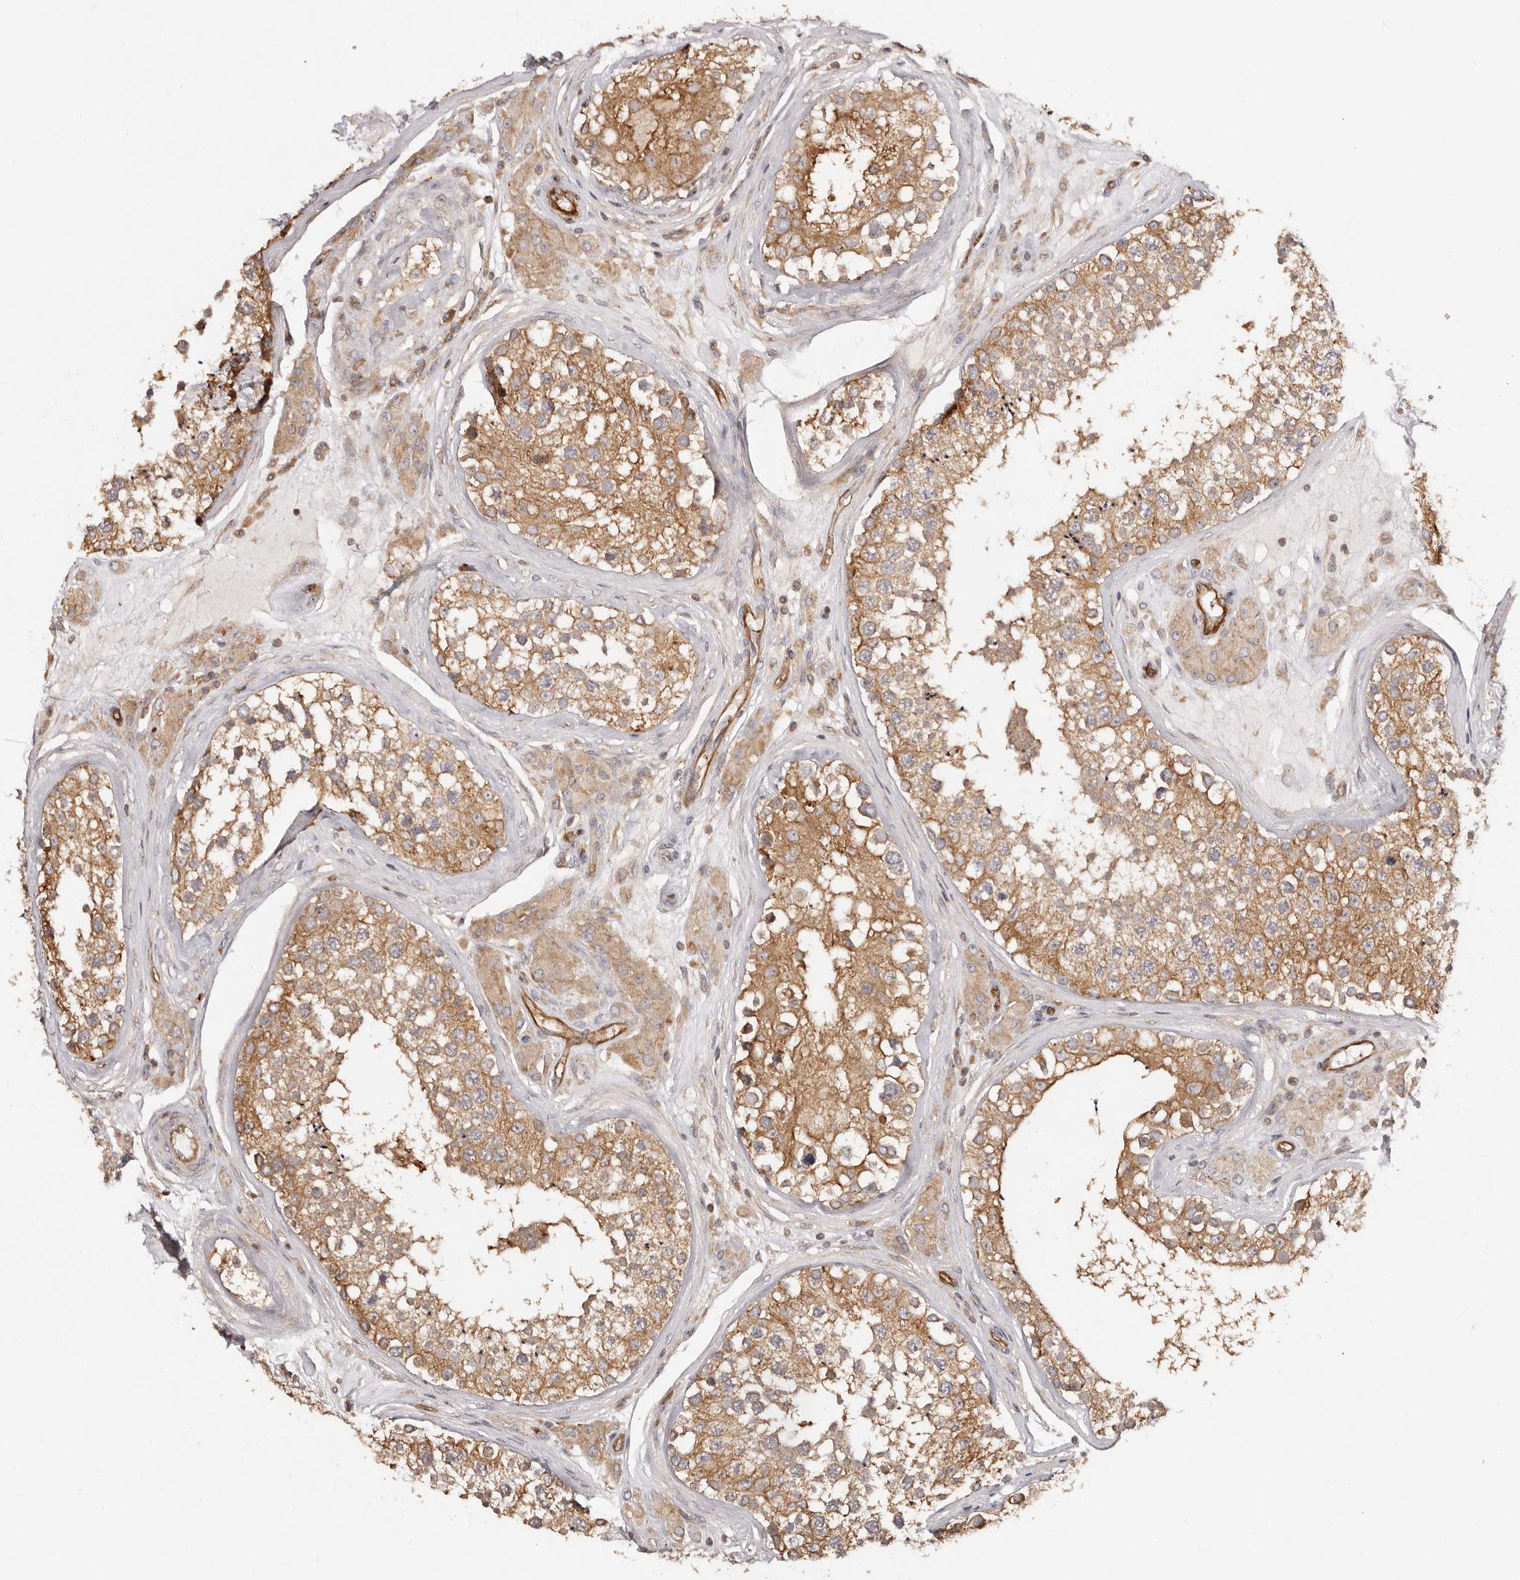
{"staining": {"intensity": "strong", "quantity": "25%-75%", "location": "cytoplasmic/membranous"}, "tissue": "testis", "cell_type": "Cells in seminiferous ducts", "image_type": "normal", "snomed": [{"axis": "morphology", "description": "Normal tissue, NOS"}, {"axis": "topography", "description": "Testis"}], "caption": "Cells in seminiferous ducts show high levels of strong cytoplasmic/membranous staining in approximately 25%-75% of cells in benign human testis.", "gene": "RPS6", "patient": {"sex": "male", "age": 46}}